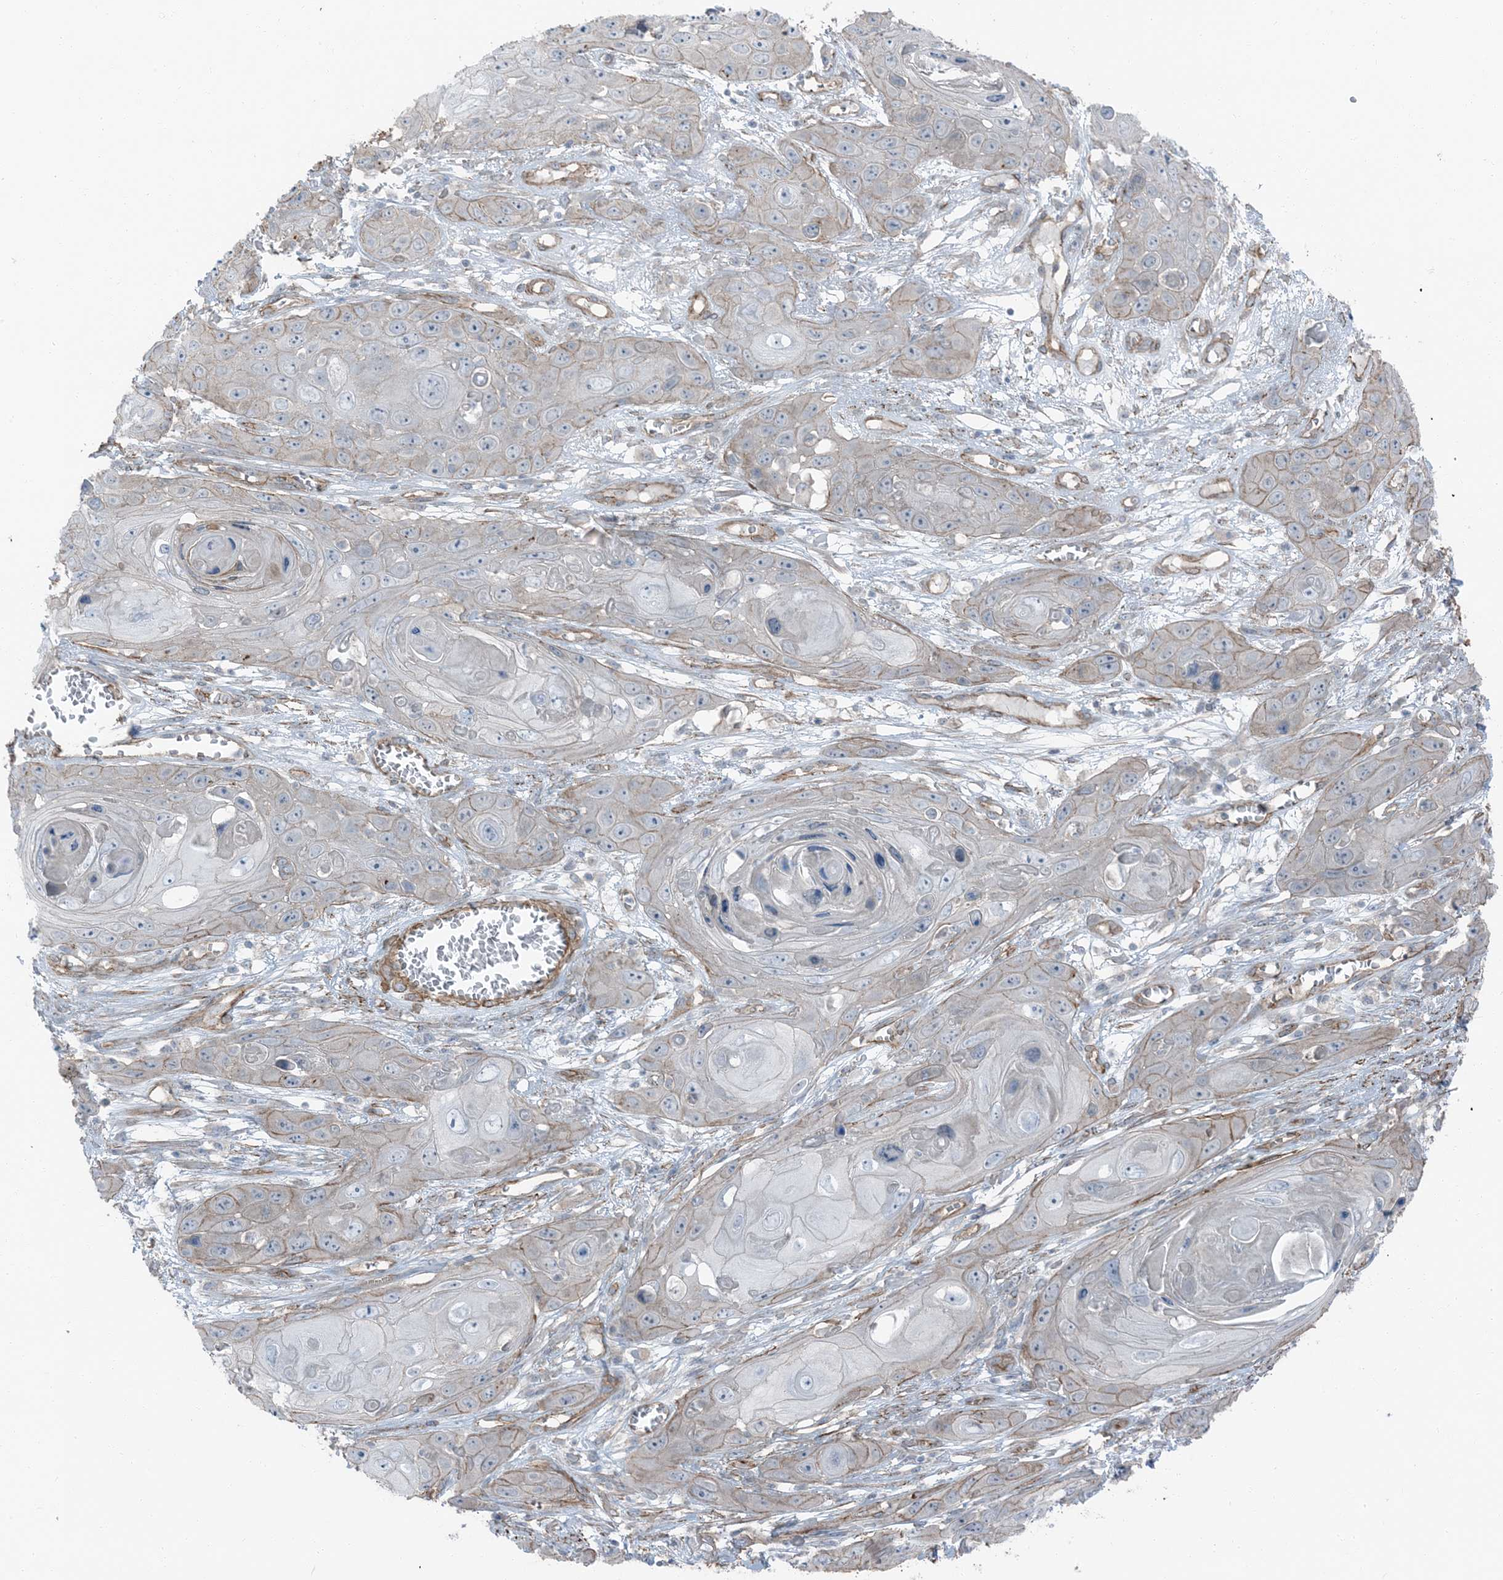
{"staining": {"intensity": "weak", "quantity": "25%-75%", "location": "cytoplasmic/membranous"}, "tissue": "skin cancer", "cell_type": "Tumor cells", "image_type": "cancer", "snomed": [{"axis": "morphology", "description": "Squamous cell carcinoma, NOS"}, {"axis": "topography", "description": "Skin"}], "caption": "This histopathology image exhibits IHC staining of human skin cancer (squamous cell carcinoma), with low weak cytoplasmic/membranous staining in approximately 25%-75% of tumor cells.", "gene": "ZFP90", "patient": {"sex": "male", "age": 55}}